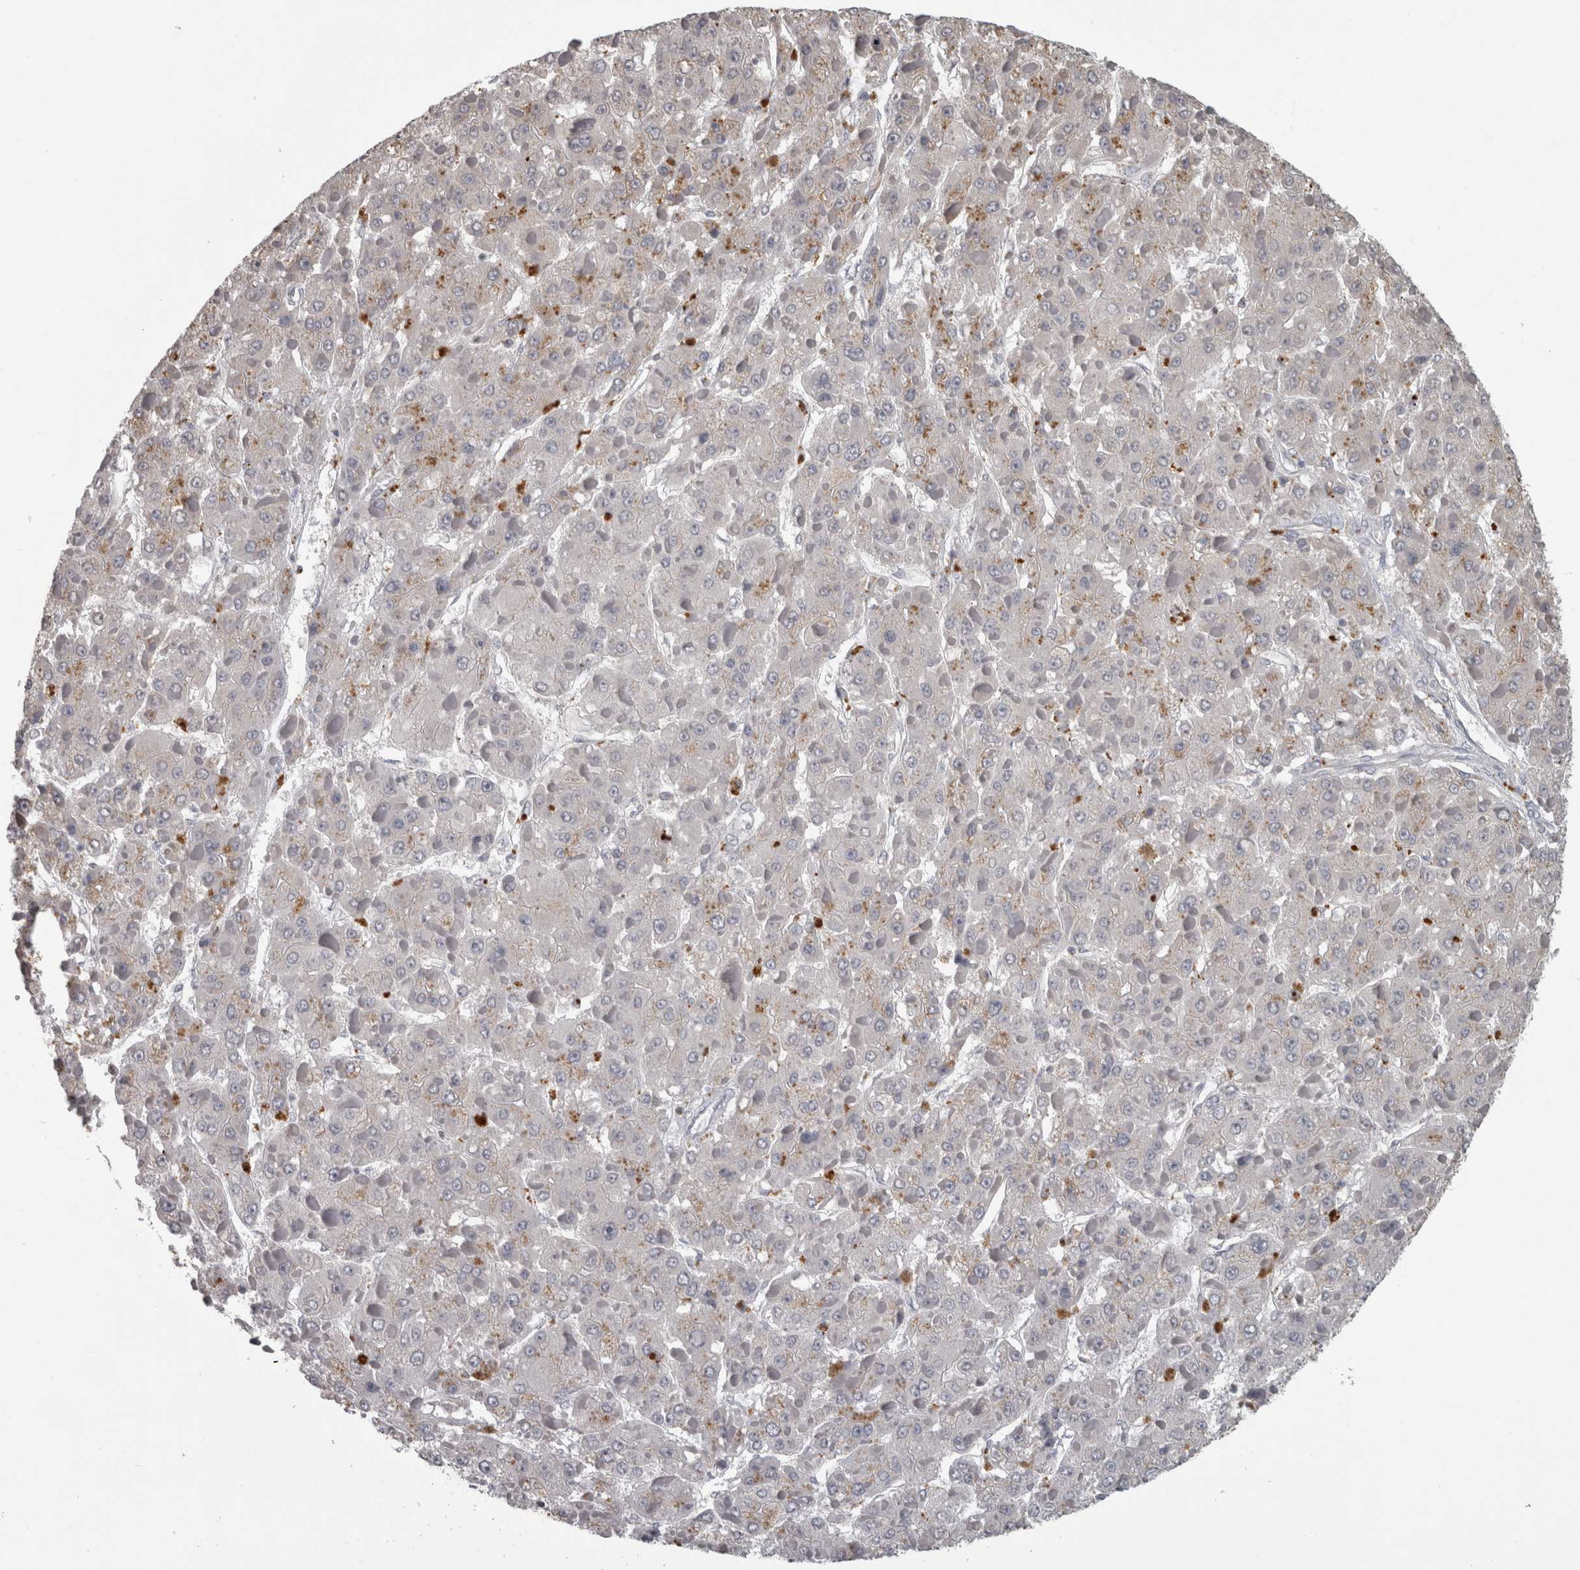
{"staining": {"intensity": "negative", "quantity": "none", "location": "none"}, "tissue": "liver cancer", "cell_type": "Tumor cells", "image_type": "cancer", "snomed": [{"axis": "morphology", "description": "Carcinoma, Hepatocellular, NOS"}, {"axis": "topography", "description": "Liver"}], "caption": "A photomicrograph of liver cancer (hepatocellular carcinoma) stained for a protein displays no brown staining in tumor cells.", "gene": "NAAA", "patient": {"sex": "female", "age": 73}}